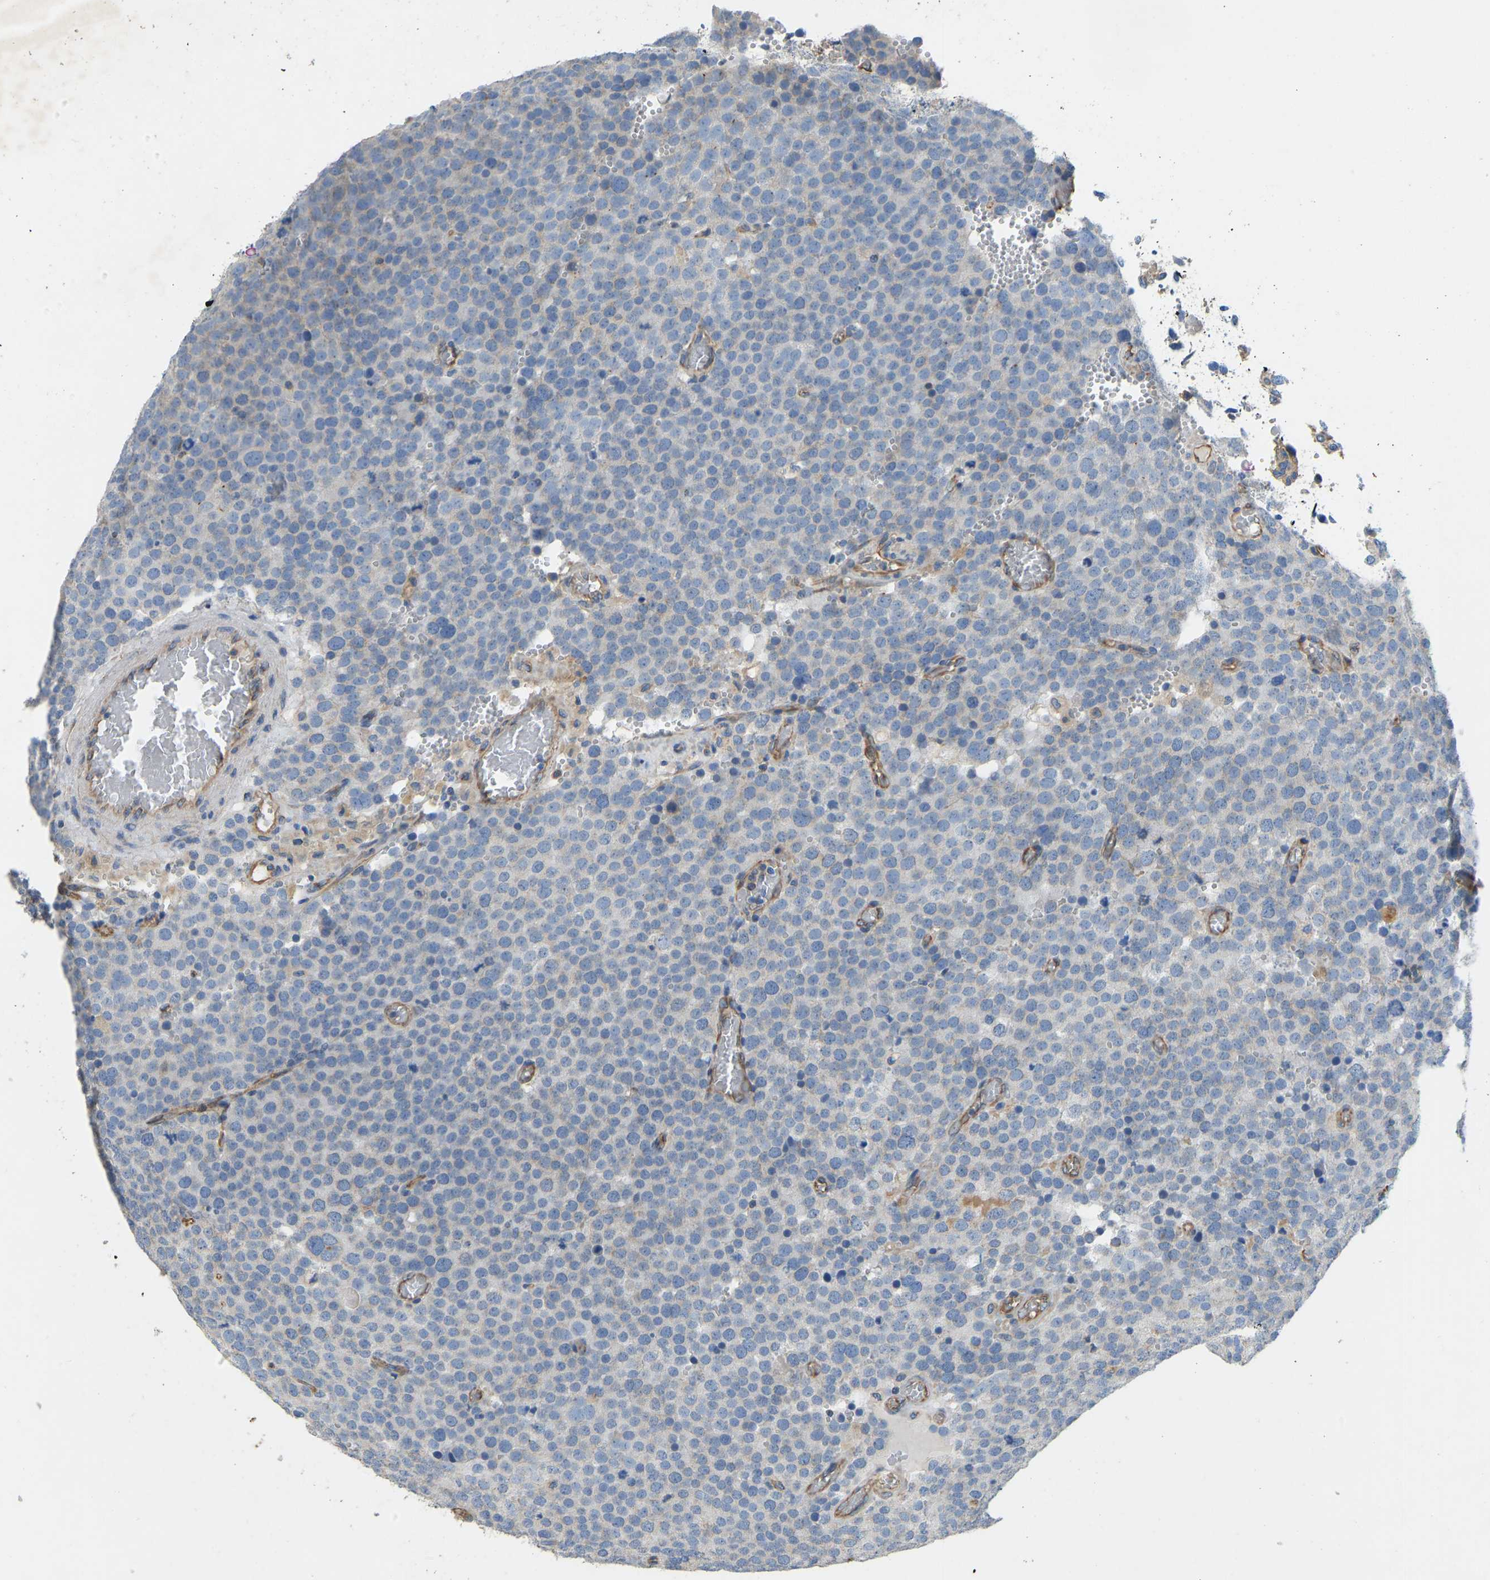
{"staining": {"intensity": "weak", "quantity": "<25%", "location": "cytoplasmic/membranous"}, "tissue": "testis cancer", "cell_type": "Tumor cells", "image_type": "cancer", "snomed": [{"axis": "morphology", "description": "Normal tissue, NOS"}, {"axis": "morphology", "description": "Seminoma, NOS"}, {"axis": "topography", "description": "Testis"}], "caption": "IHC photomicrograph of neoplastic tissue: testis cancer stained with DAB (3,3'-diaminobenzidine) displays no significant protein positivity in tumor cells. The staining is performed using DAB (3,3'-diaminobenzidine) brown chromogen with nuclei counter-stained in using hematoxylin.", "gene": "TECTA", "patient": {"sex": "male", "age": 71}}